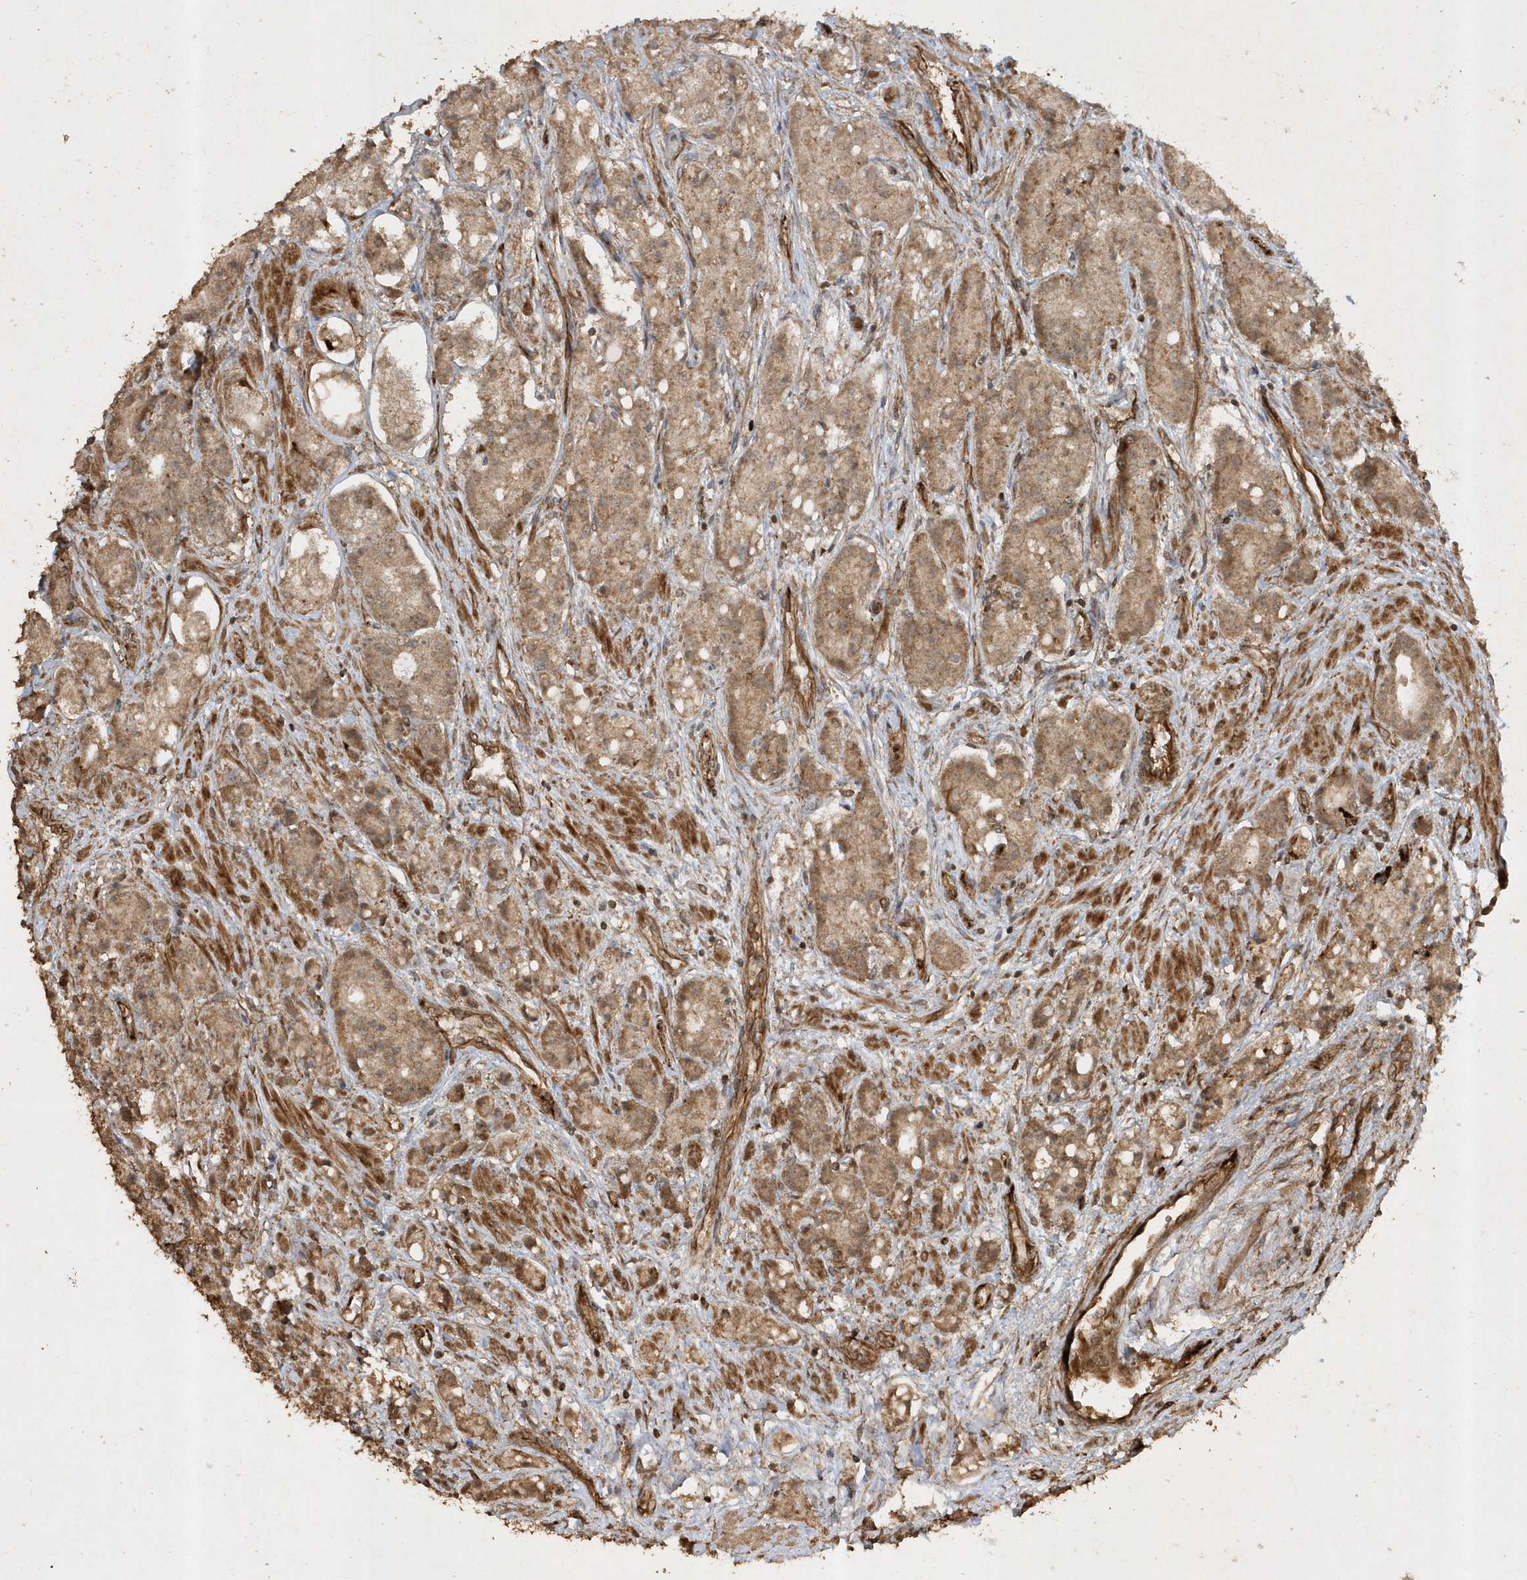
{"staining": {"intensity": "moderate", "quantity": ">75%", "location": "cytoplasmic/membranous"}, "tissue": "prostate cancer", "cell_type": "Tumor cells", "image_type": "cancer", "snomed": [{"axis": "morphology", "description": "Adenocarcinoma, High grade"}, {"axis": "topography", "description": "Prostate"}], "caption": "Prostate cancer (high-grade adenocarcinoma) stained with DAB immunohistochemistry displays medium levels of moderate cytoplasmic/membranous staining in about >75% of tumor cells.", "gene": "AVPI1", "patient": {"sex": "male", "age": 60}}